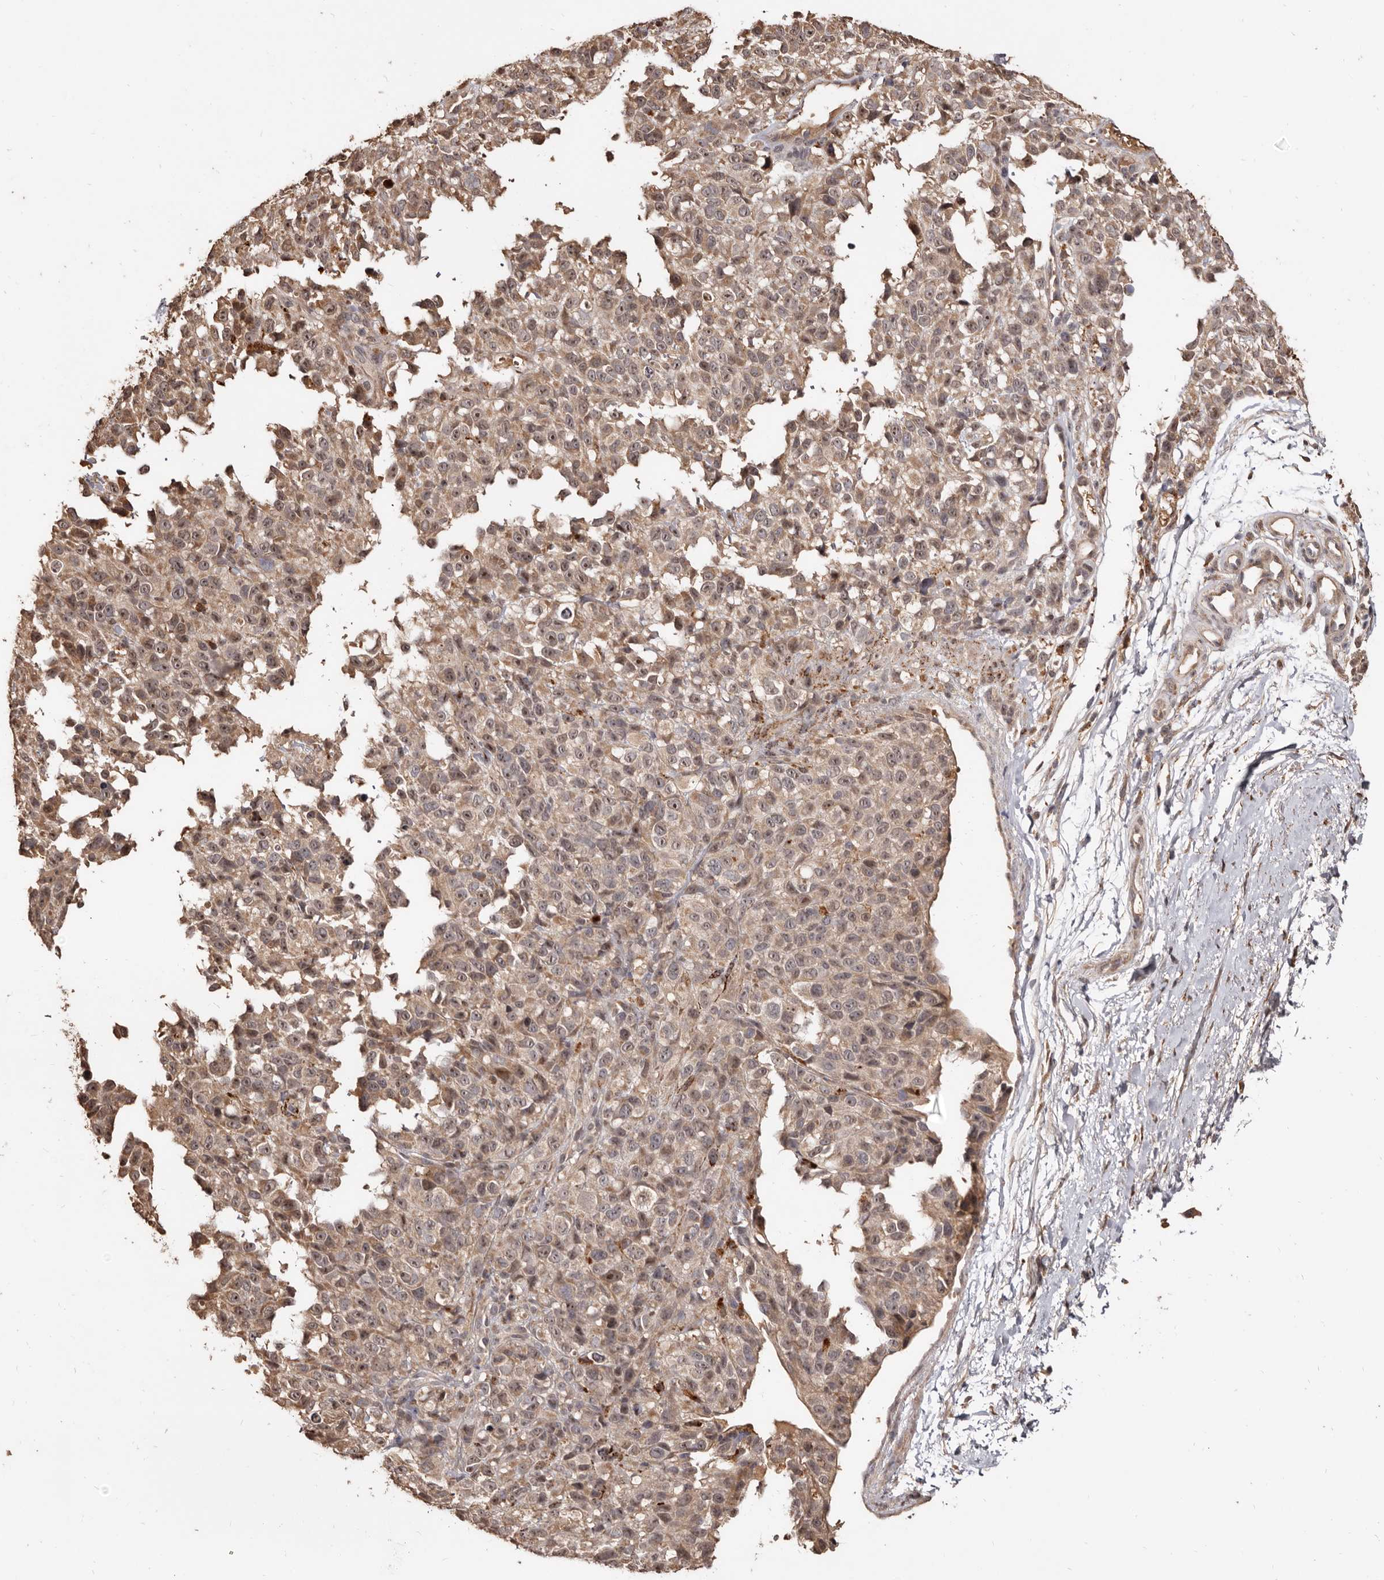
{"staining": {"intensity": "weak", "quantity": ">75%", "location": "cytoplasmic/membranous"}, "tissue": "melanoma", "cell_type": "Tumor cells", "image_type": "cancer", "snomed": [{"axis": "morphology", "description": "Malignant melanoma, Metastatic site"}, {"axis": "topography", "description": "Skin"}], "caption": "Immunohistochemical staining of human melanoma displays low levels of weak cytoplasmic/membranous staining in about >75% of tumor cells.", "gene": "AKAP7", "patient": {"sex": "female", "age": 72}}